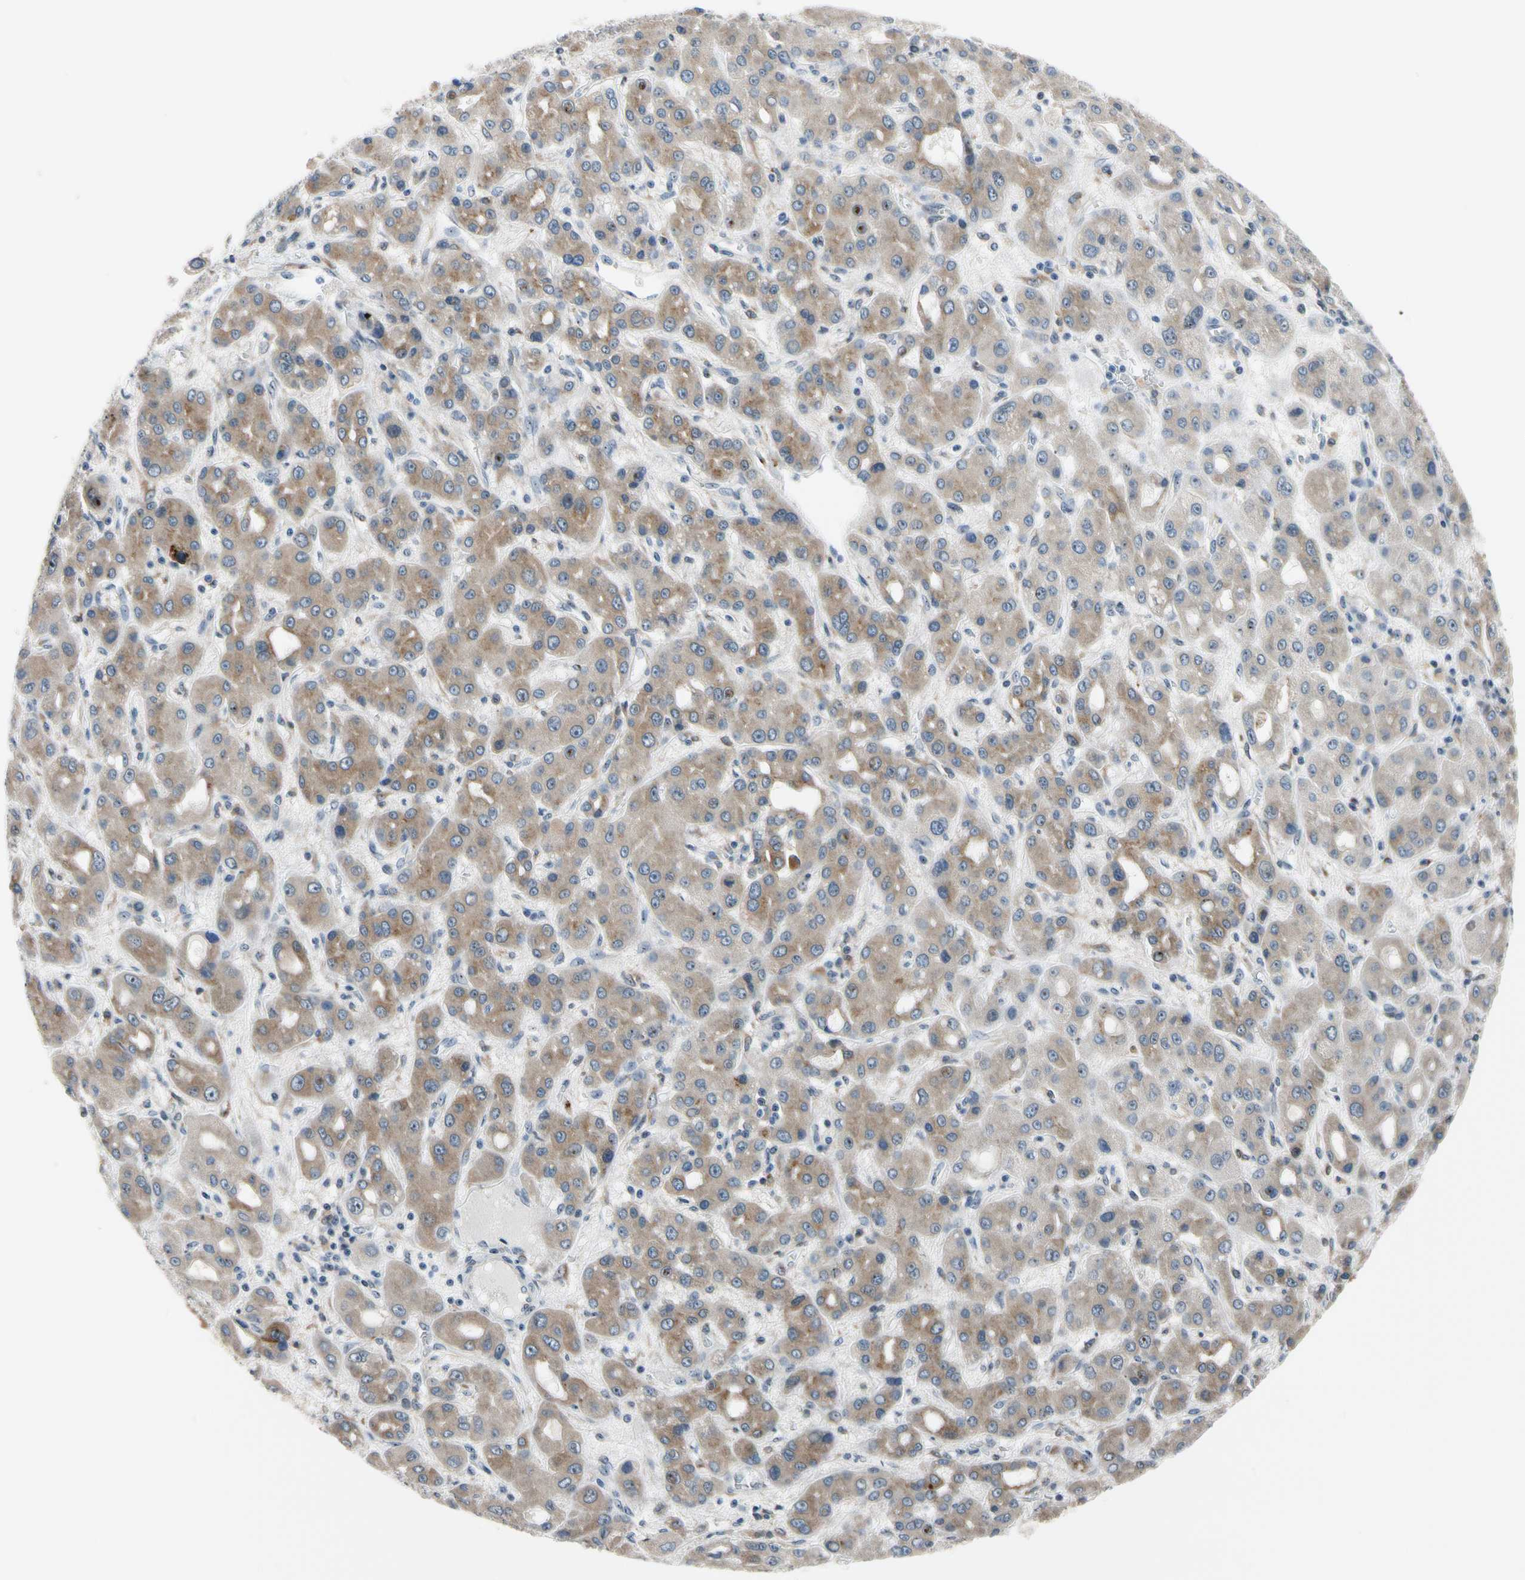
{"staining": {"intensity": "moderate", "quantity": ">75%", "location": "cytoplasmic/membranous"}, "tissue": "liver cancer", "cell_type": "Tumor cells", "image_type": "cancer", "snomed": [{"axis": "morphology", "description": "Carcinoma, Hepatocellular, NOS"}, {"axis": "topography", "description": "Liver"}], "caption": "This is a micrograph of IHC staining of liver cancer, which shows moderate staining in the cytoplasmic/membranous of tumor cells.", "gene": "TMED7", "patient": {"sex": "male", "age": 55}}